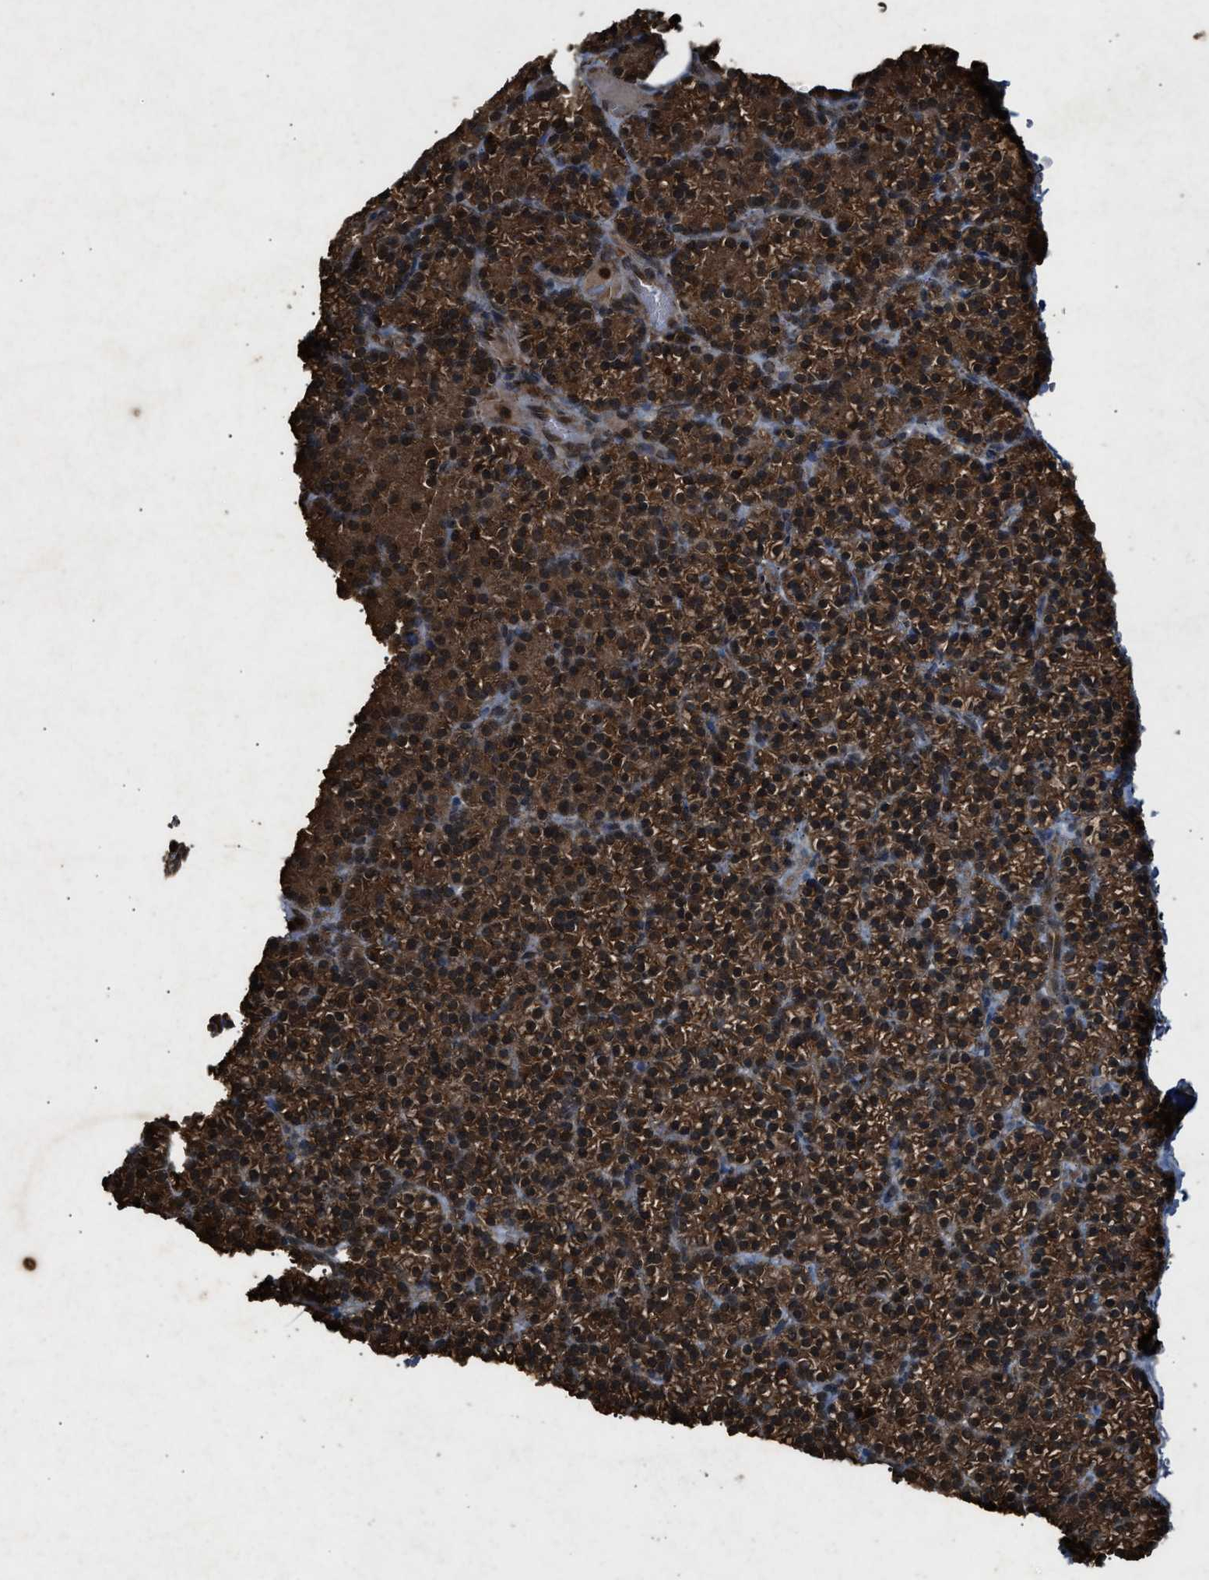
{"staining": {"intensity": "strong", "quantity": ">75%", "location": "cytoplasmic/membranous"}, "tissue": "parathyroid gland", "cell_type": "Glandular cells", "image_type": "normal", "snomed": [{"axis": "morphology", "description": "Normal tissue, NOS"}, {"axis": "morphology", "description": "Hyperplasia, NOS"}, {"axis": "topography", "description": "Parathyroid gland"}], "caption": "Immunohistochemistry histopathology image of benign parathyroid gland: parathyroid gland stained using immunohistochemistry displays high levels of strong protein expression localized specifically in the cytoplasmic/membranous of glandular cells, appearing as a cytoplasmic/membranous brown color.", "gene": "OAS1", "patient": {"sex": "male", "age": 44}}